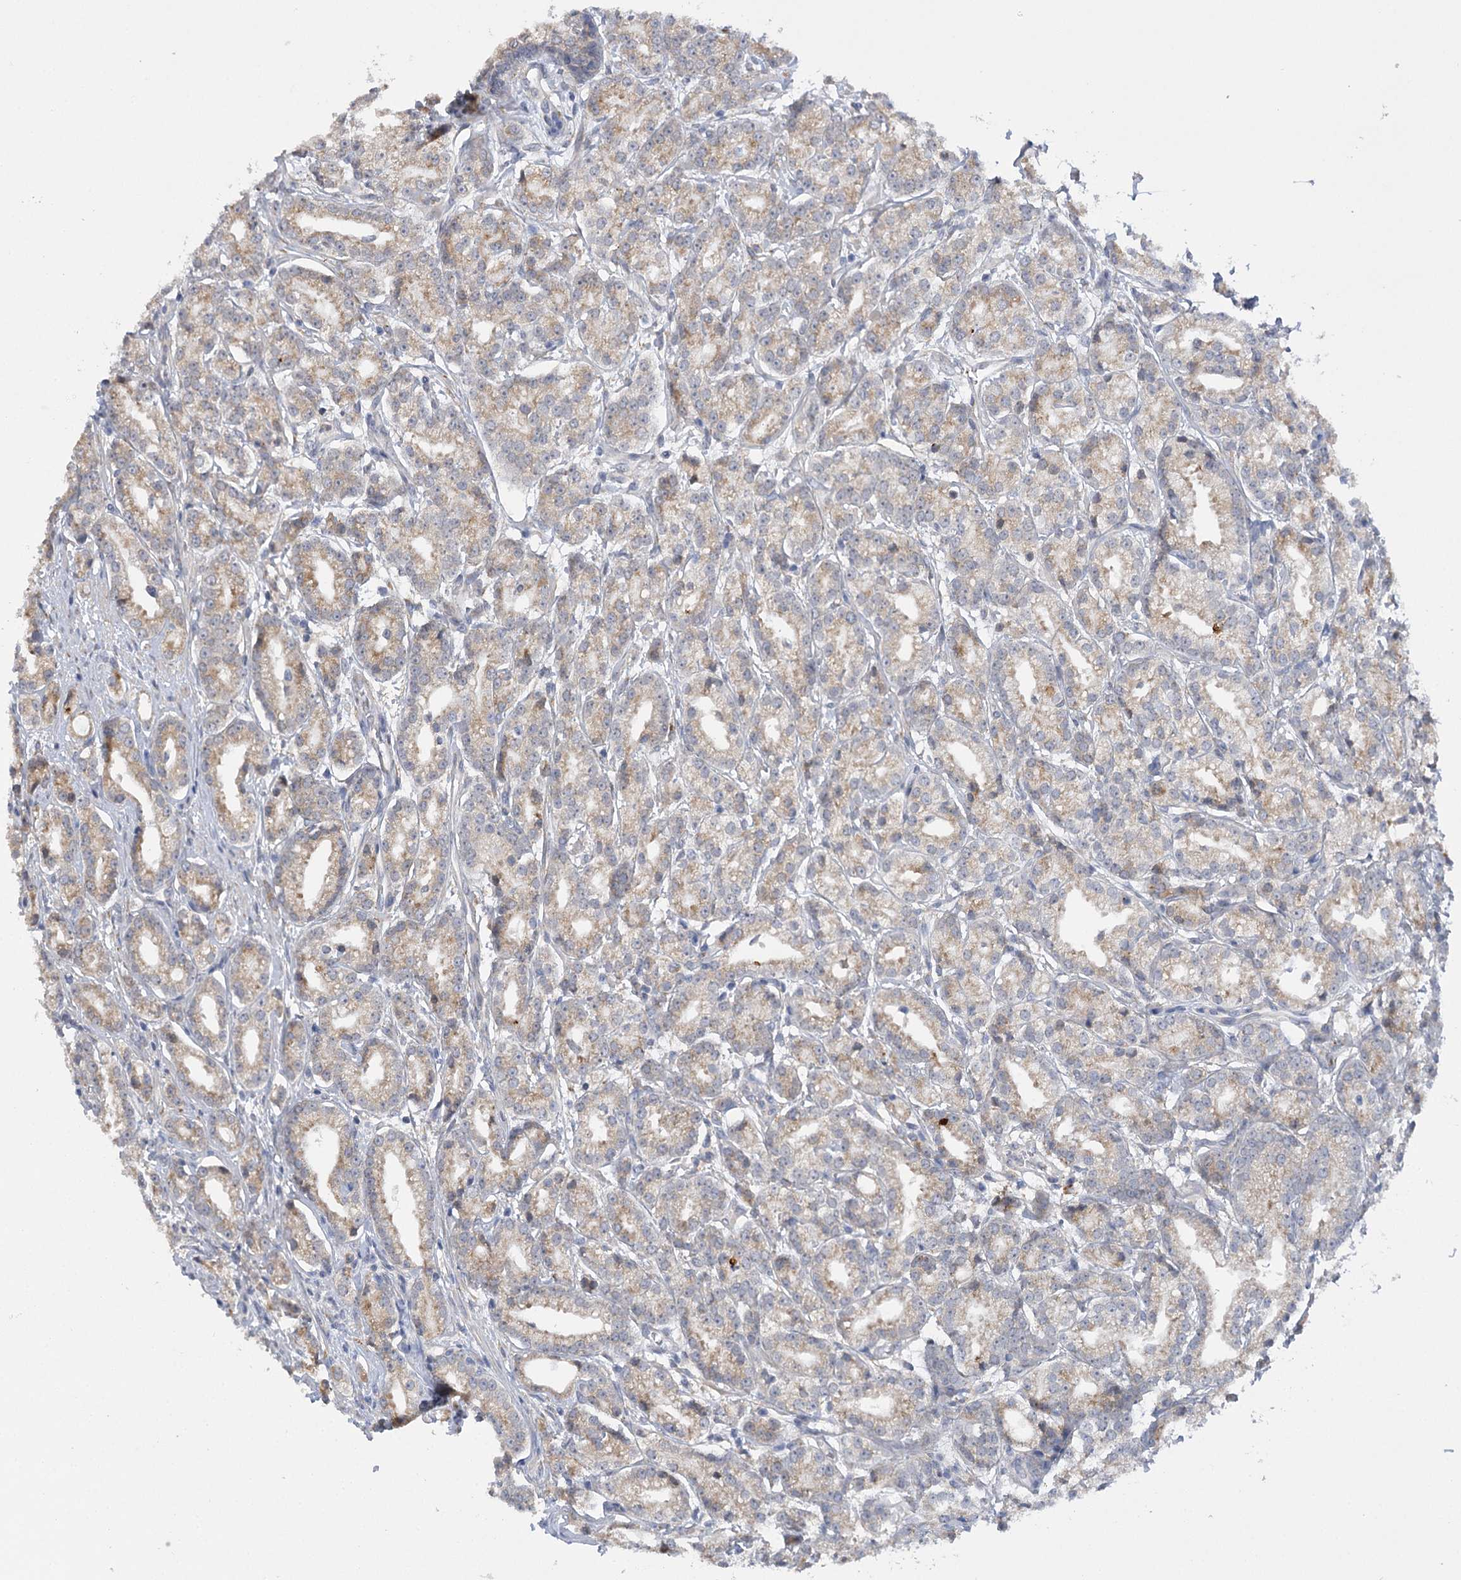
{"staining": {"intensity": "moderate", "quantity": "25%-75%", "location": "cytoplasmic/membranous"}, "tissue": "prostate cancer", "cell_type": "Tumor cells", "image_type": "cancer", "snomed": [{"axis": "morphology", "description": "Adenocarcinoma, High grade"}, {"axis": "topography", "description": "Prostate"}], "caption": "This is an image of IHC staining of prostate cancer (high-grade adenocarcinoma), which shows moderate expression in the cytoplasmic/membranous of tumor cells.", "gene": "NCKAP5", "patient": {"sex": "male", "age": 69}}